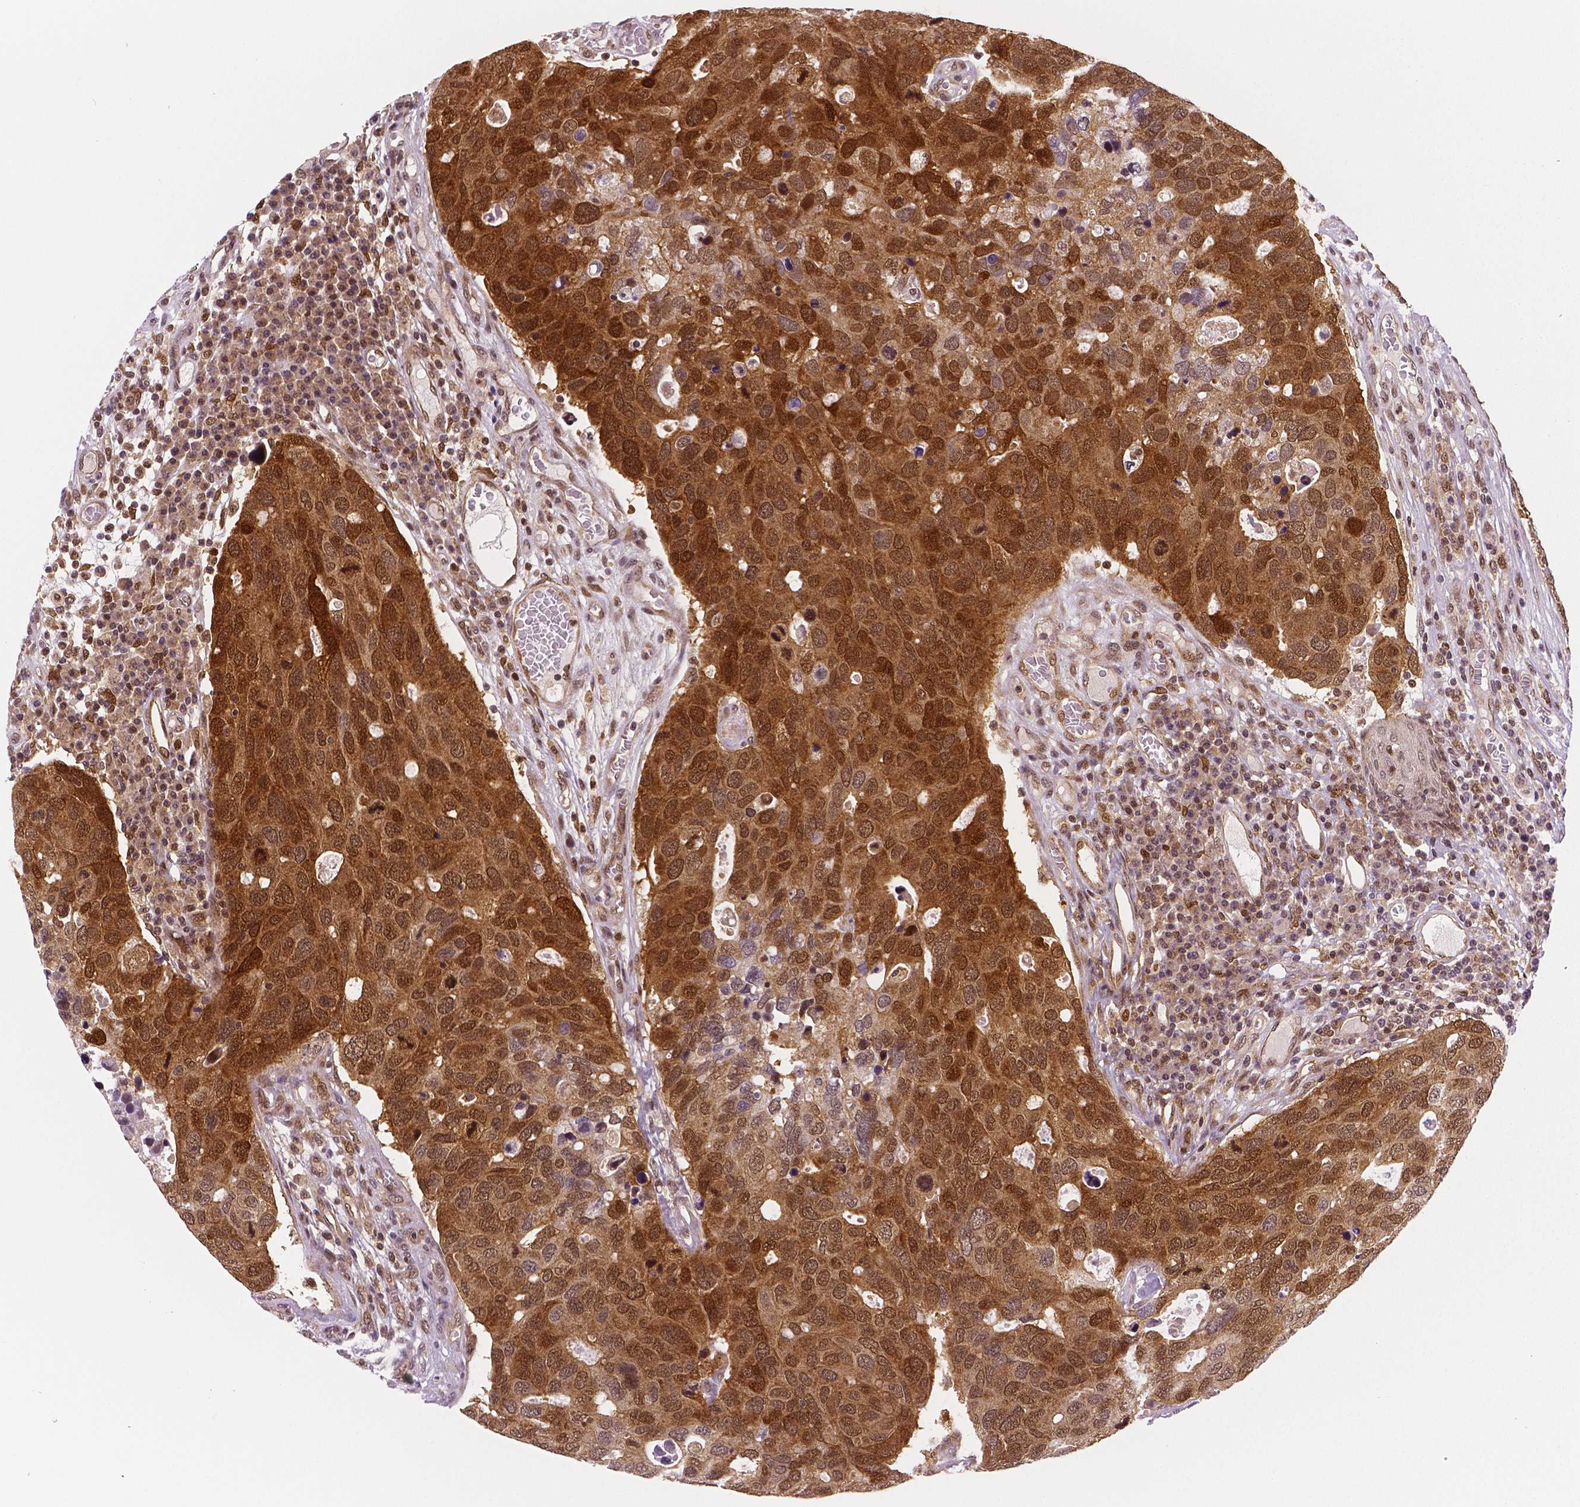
{"staining": {"intensity": "moderate", "quantity": ">75%", "location": "cytoplasmic/membranous,nuclear"}, "tissue": "breast cancer", "cell_type": "Tumor cells", "image_type": "cancer", "snomed": [{"axis": "morphology", "description": "Duct carcinoma"}, {"axis": "topography", "description": "Breast"}], "caption": "An image of breast invasive ductal carcinoma stained for a protein reveals moderate cytoplasmic/membranous and nuclear brown staining in tumor cells.", "gene": "STAT3", "patient": {"sex": "female", "age": 83}}